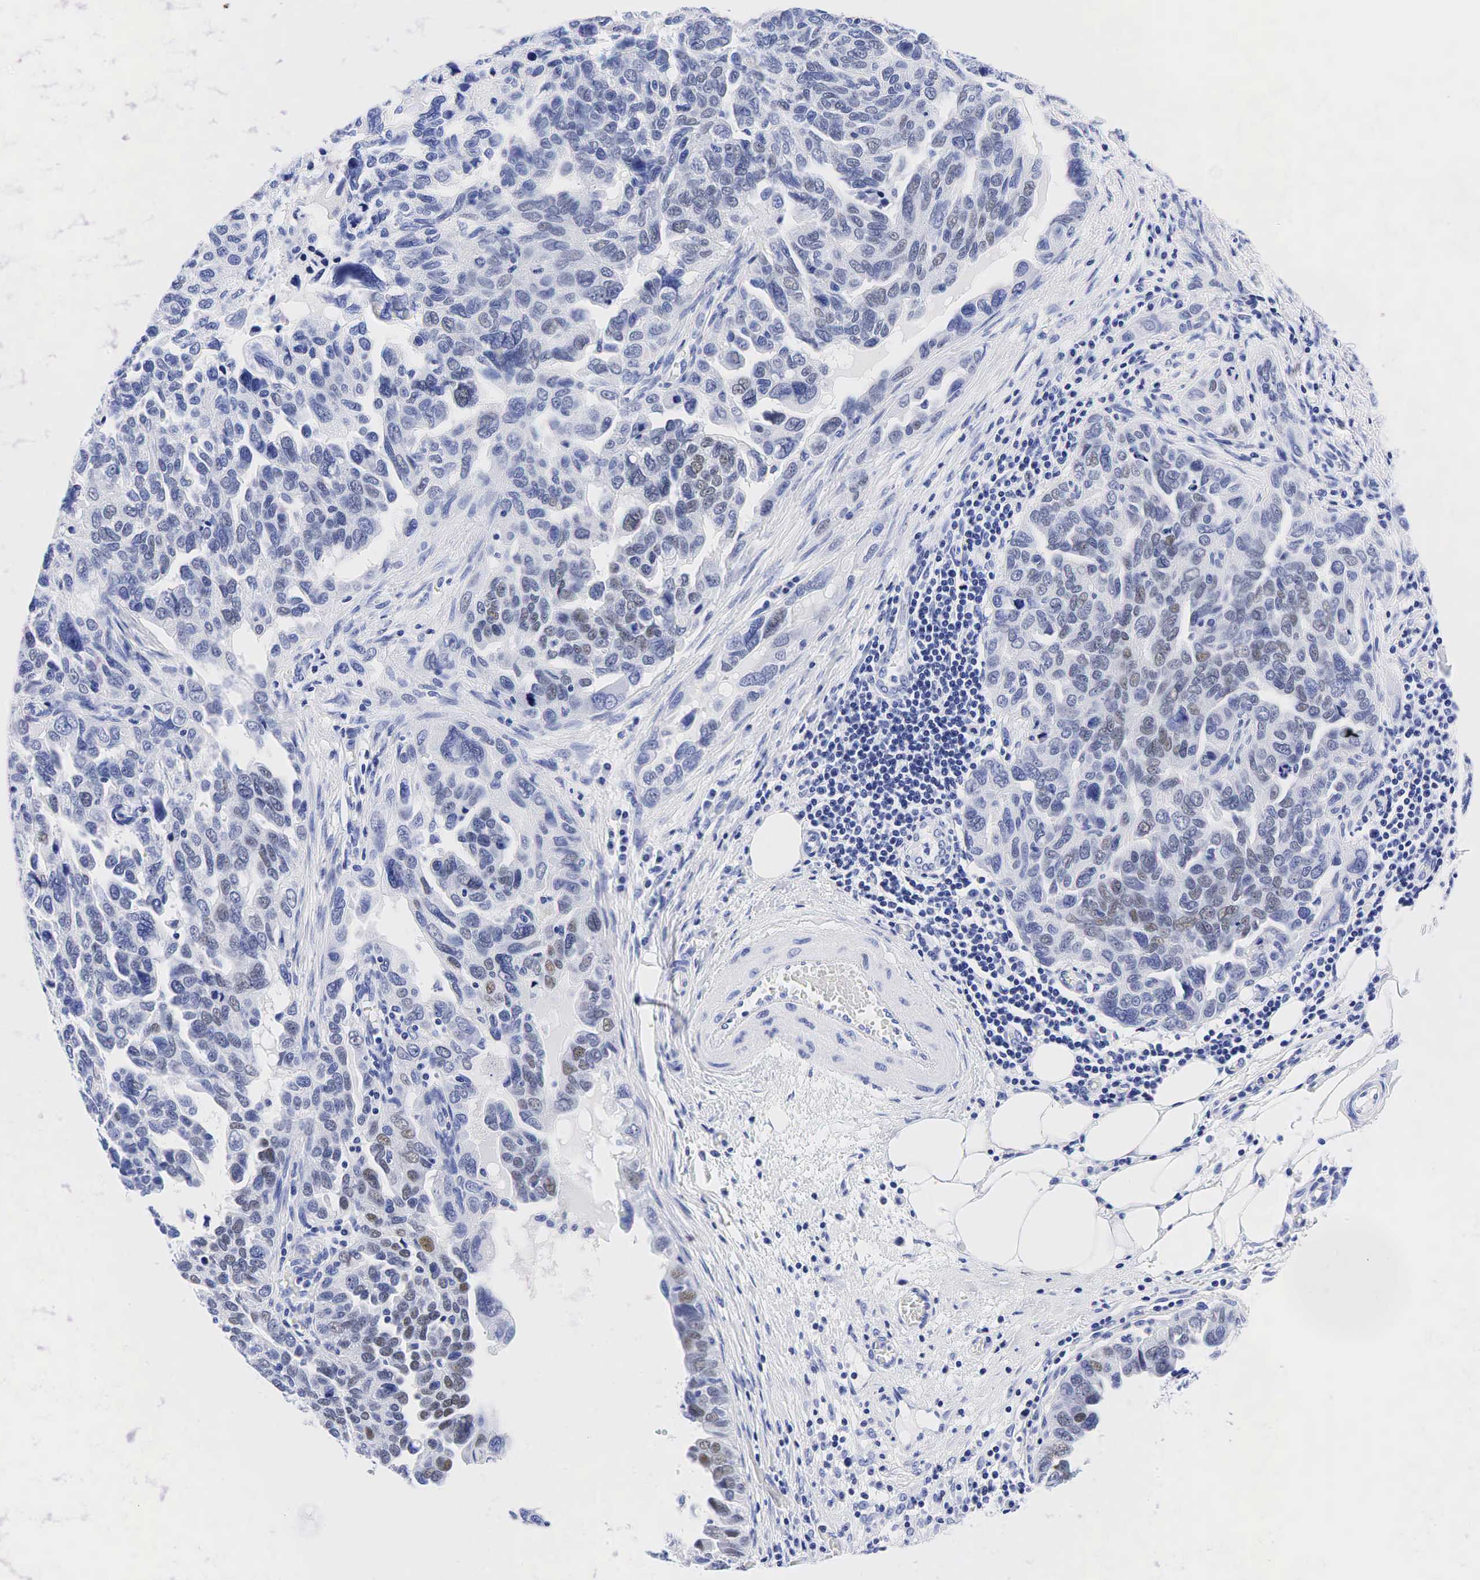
{"staining": {"intensity": "weak", "quantity": "25%-75%", "location": "nuclear"}, "tissue": "ovarian cancer", "cell_type": "Tumor cells", "image_type": "cancer", "snomed": [{"axis": "morphology", "description": "Cystadenocarcinoma, serous, NOS"}, {"axis": "topography", "description": "Ovary"}], "caption": "Protein expression analysis of ovarian cancer reveals weak nuclear expression in about 25%-75% of tumor cells. (DAB (3,3'-diaminobenzidine) = brown stain, brightfield microscopy at high magnification).", "gene": "ESR1", "patient": {"sex": "female", "age": 64}}